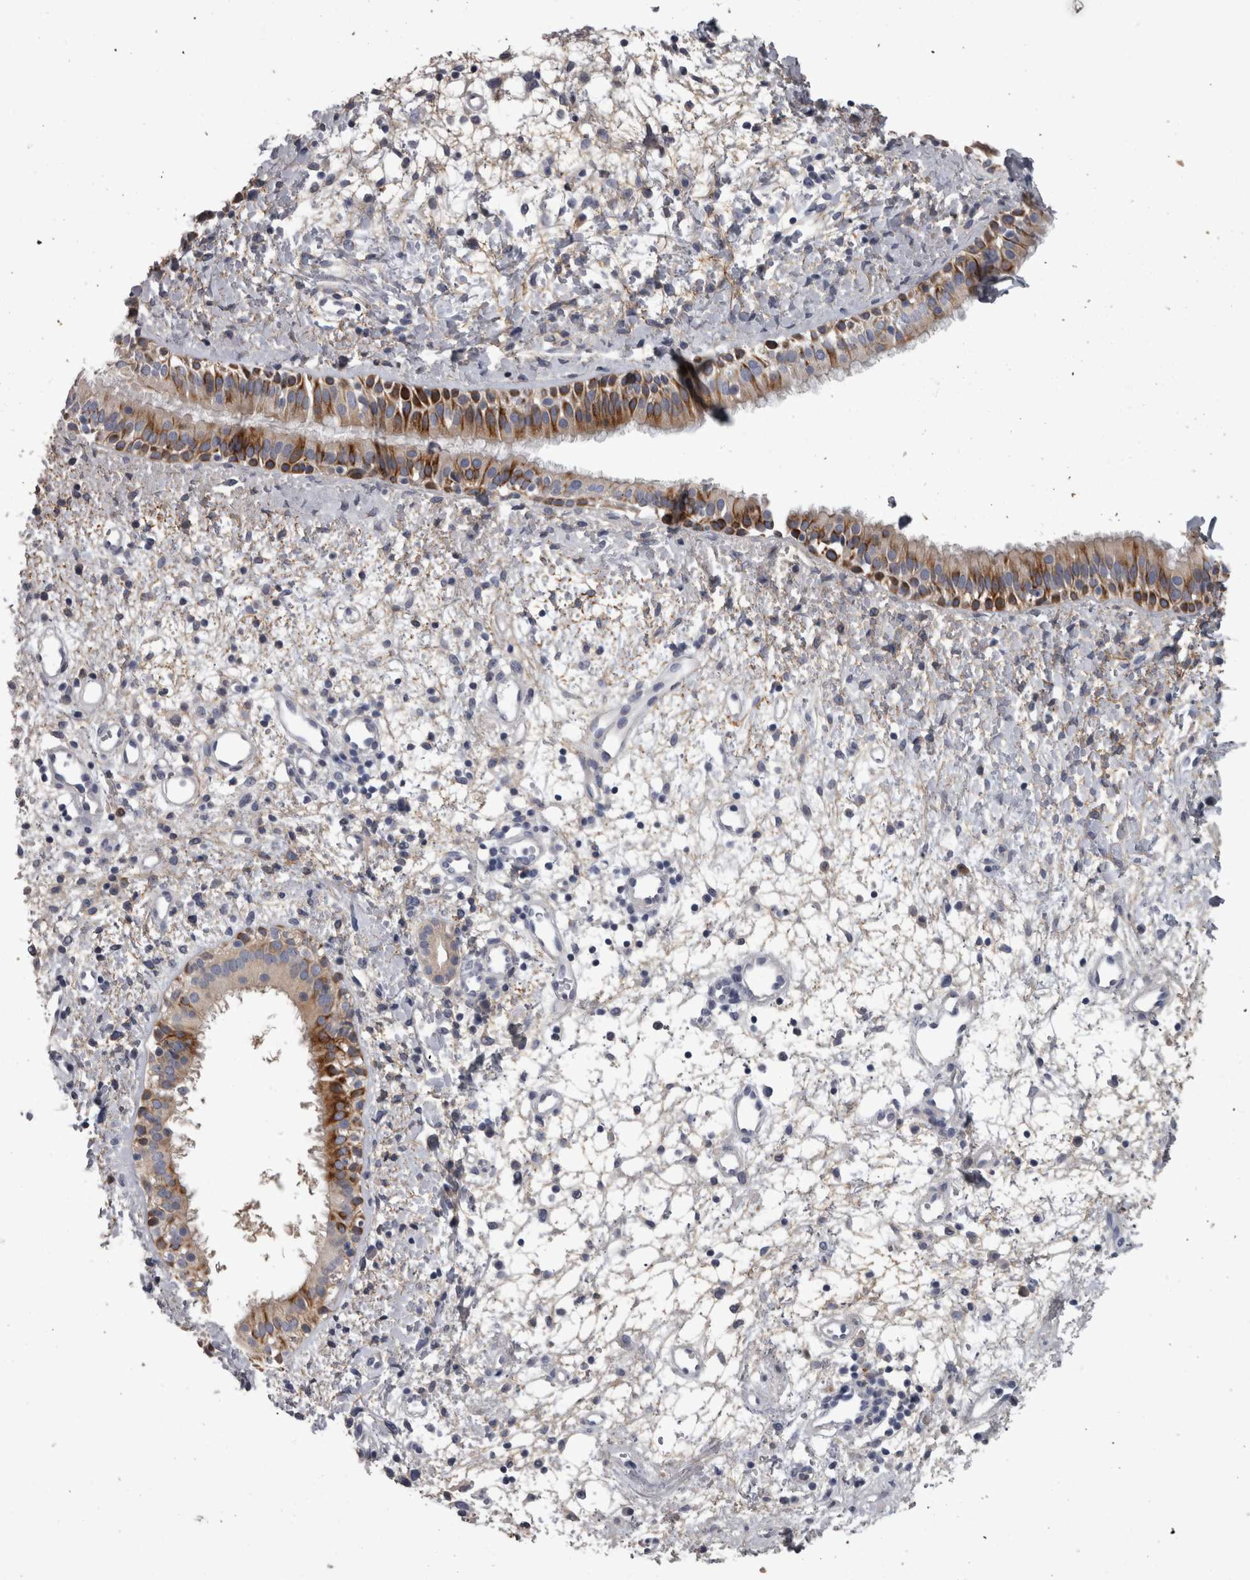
{"staining": {"intensity": "moderate", "quantity": "25%-75%", "location": "cytoplasmic/membranous"}, "tissue": "nasopharynx", "cell_type": "Respiratory epithelial cells", "image_type": "normal", "snomed": [{"axis": "morphology", "description": "Normal tissue, NOS"}, {"axis": "topography", "description": "Nasopharynx"}], "caption": "Protein staining of normal nasopharynx reveals moderate cytoplasmic/membranous staining in approximately 25%-75% of respiratory epithelial cells.", "gene": "EFEMP2", "patient": {"sex": "male", "age": 22}}